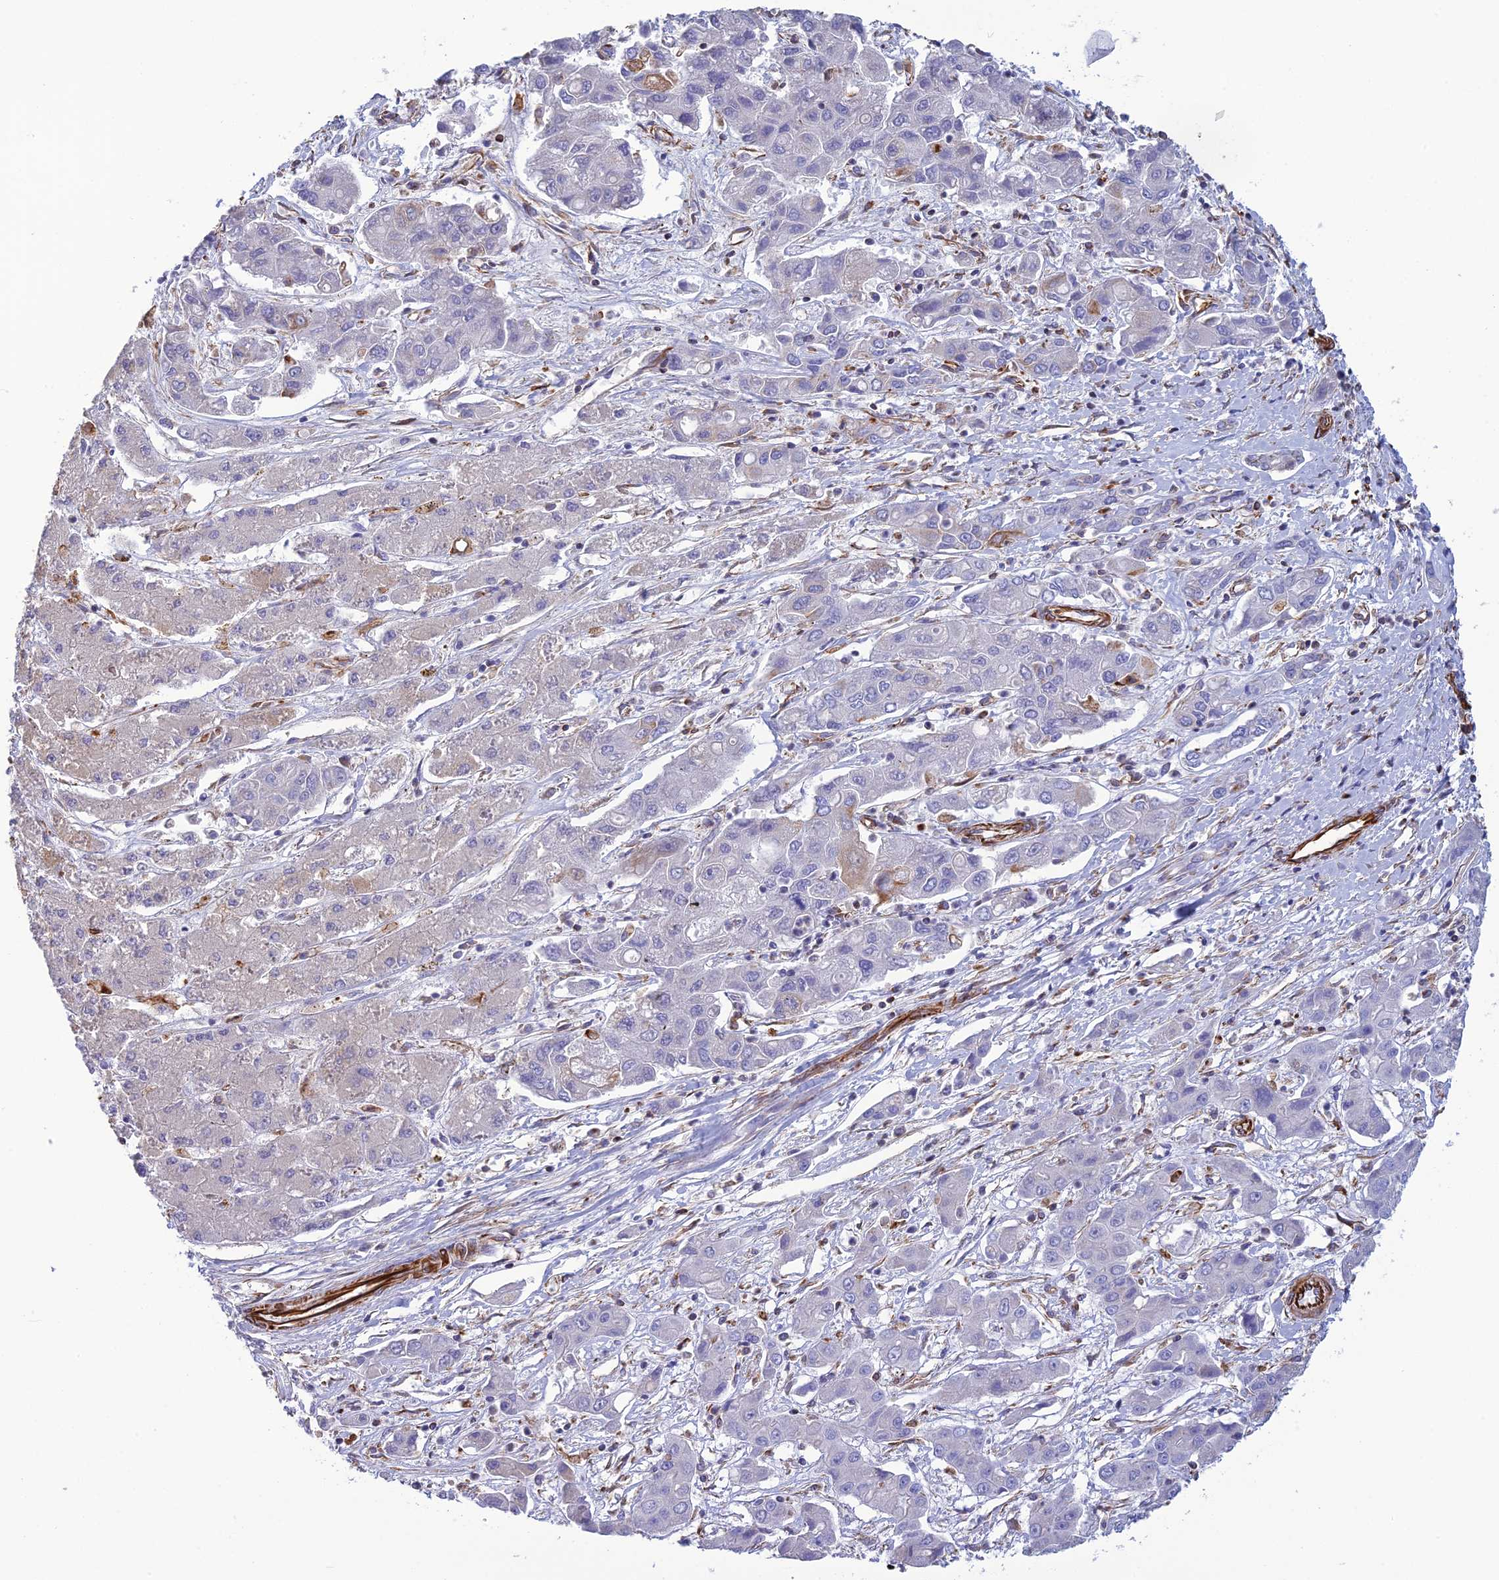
{"staining": {"intensity": "negative", "quantity": "none", "location": "none"}, "tissue": "liver cancer", "cell_type": "Tumor cells", "image_type": "cancer", "snomed": [{"axis": "morphology", "description": "Cholangiocarcinoma"}, {"axis": "topography", "description": "Liver"}], "caption": "IHC of liver cholangiocarcinoma shows no staining in tumor cells.", "gene": "FBXL20", "patient": {"sex": "male", "age": 67}}